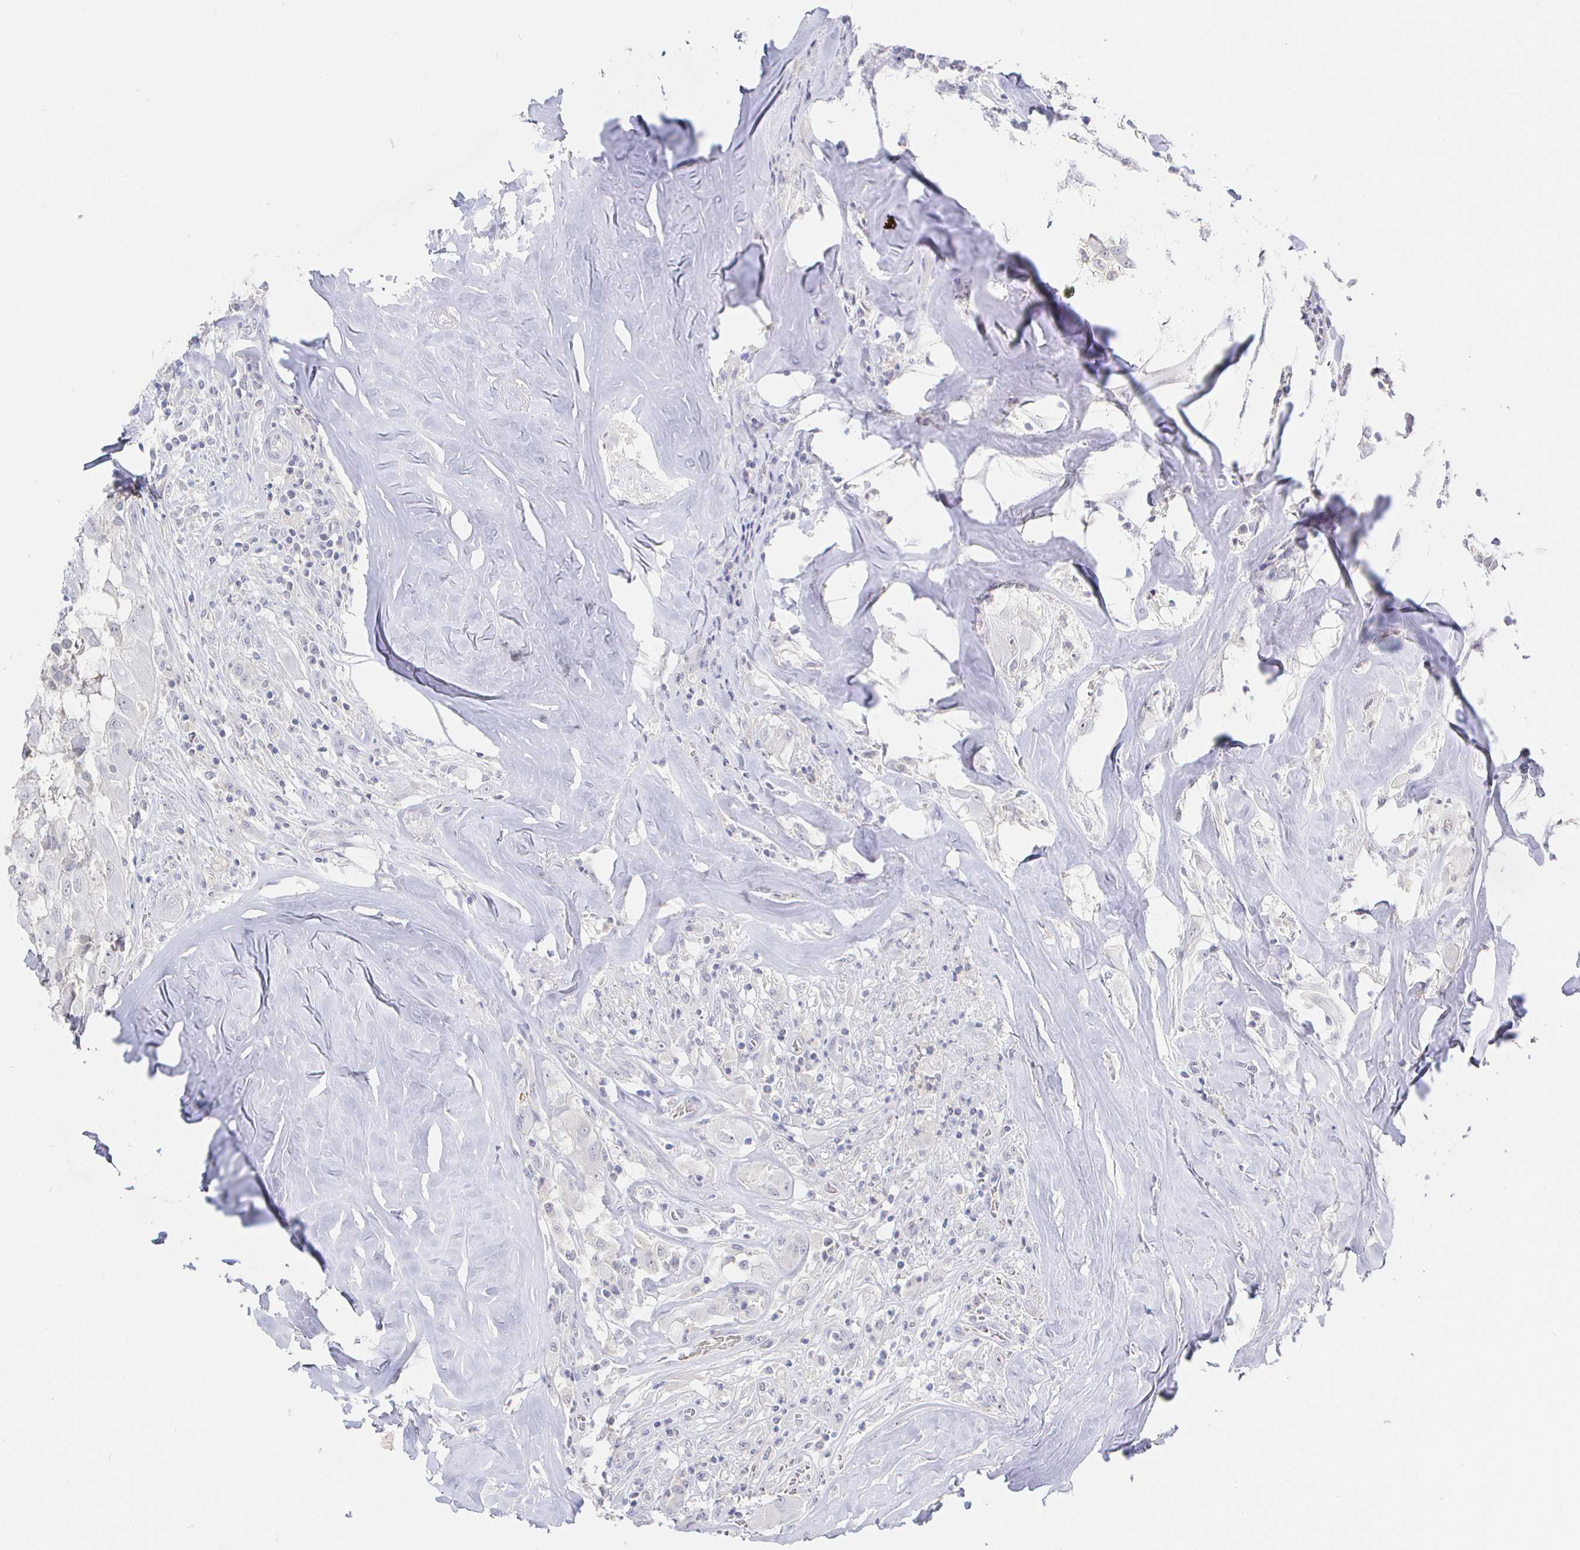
{"staining": {"intensity": "negative", "quantity": "none", "location": "none"}, "tissue": "thyroid cancer", "cell_type": "Tumor cells", "image_type": "cancer", "snomed": [{"axis": "morphology", "description": "Normal tissue, NOS"}, {"axis": "morphology", "description": "Papillary adenocarcinoma, NOS"}, {"axis": "topography", "description": "Thyroid gland"}], "caption": "A high-resolution image shows IHC staining of thyroid cancer, which demonstrates no significant staining in tumor cells.", "gene": "LRRC23", "patient": {"sex": "female", "age": 59}}